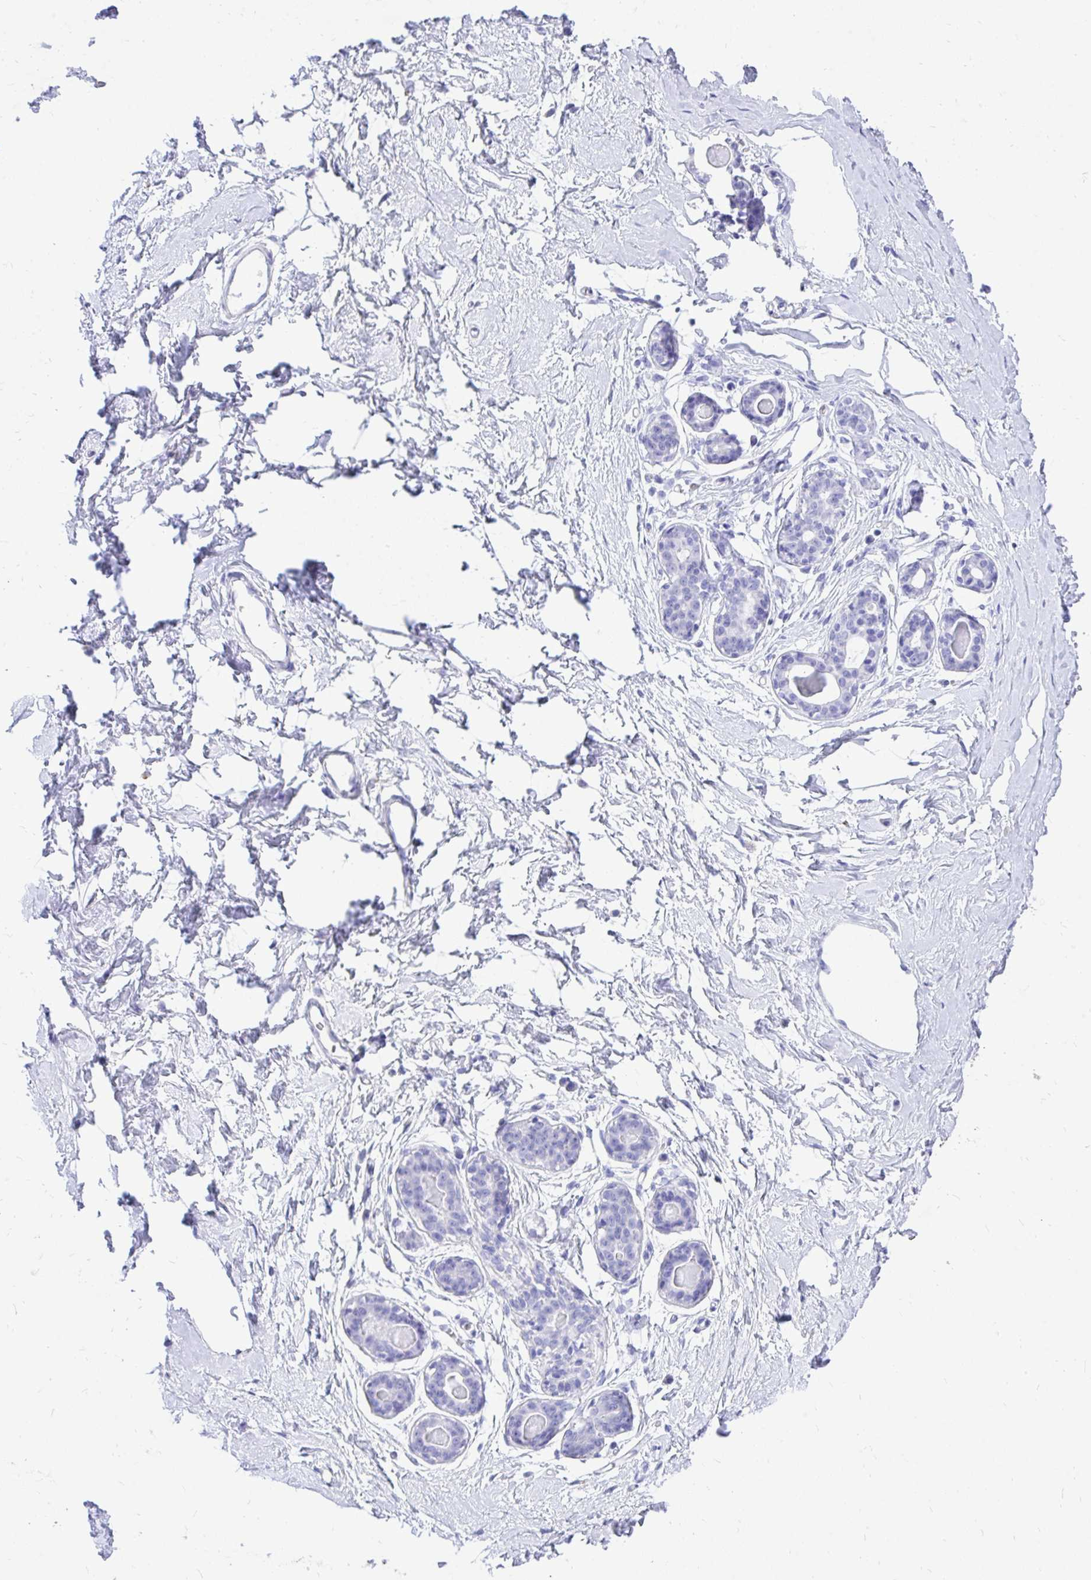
{"staining": {"intensity": "negative", "quantity": "none", "location": "none"}, "tissue": "breast", "cell_type": "Adipocytes", "image_type": "normal", "snomed": [{"axis": "morphology", "description": "Normal tissue, NOS"}, {"axis": "topography", "description": "Breast"}], "caption": "Image shows no significant protein positivity in adipocytes of unremarkable breast.", "gene": "MON1A", "patient": {"sex": "female", "age": 45}}